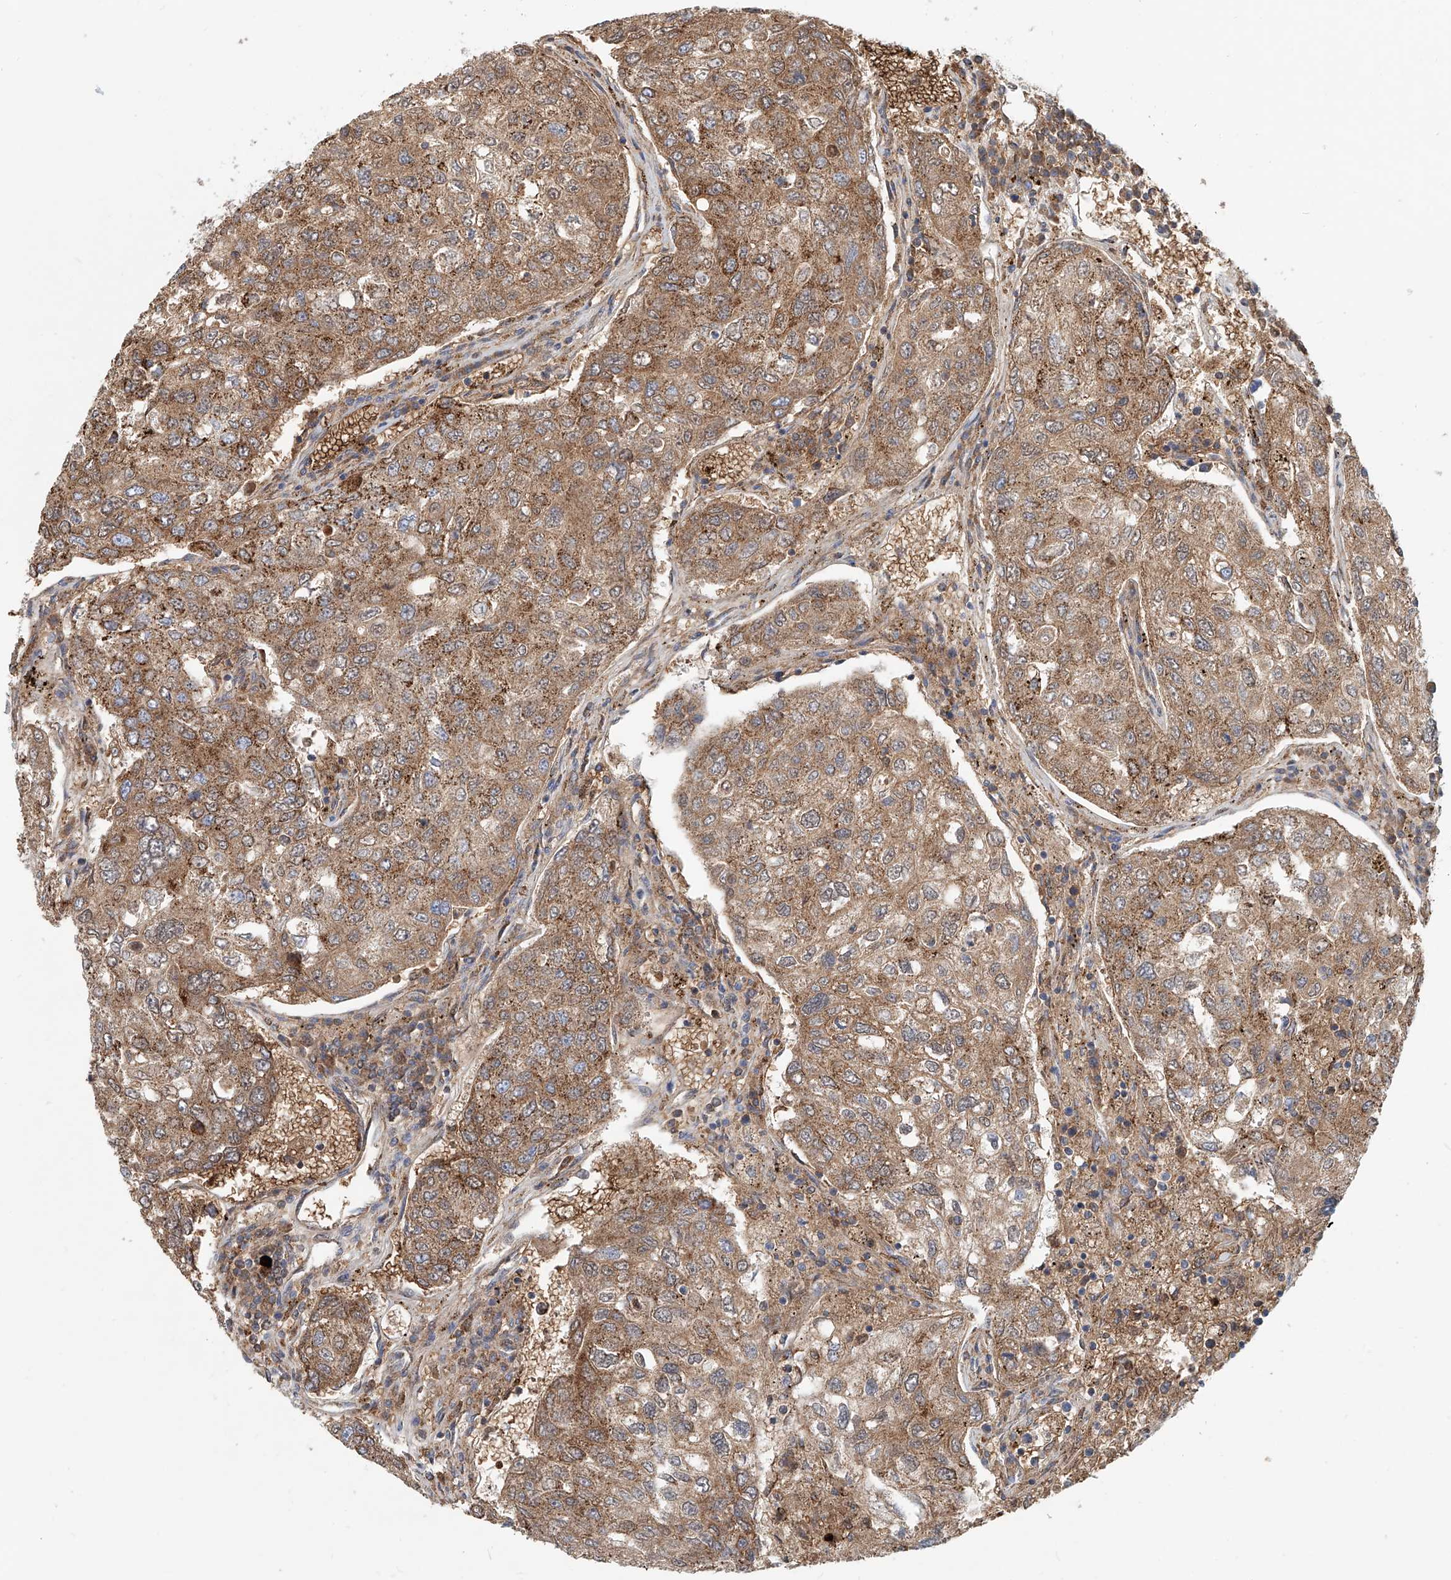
{"staining": {"intensity": "moderate", "quantity": ">75%", "location": "cytoplasmic/membranous"}, "tissue": "urothelial cancer", "cell_type": "Tumor cells", "image_type": "cancer", "snomed": [{"axis": "morphology", "description": "Urothelial carcinoma, High grade"}, {"axis": "topography", "description": "Lymph node"}, {"axis": "topography", "description": "Urinary bladder"}], "caption": "Brown immunohistochemical staining in human urothelial cancer shows moderate cytoplasmic/membranous expression in about >75% of tumor cells.", "gene": "PTPRA", "patient": {"sex": "male", "age": 51}}